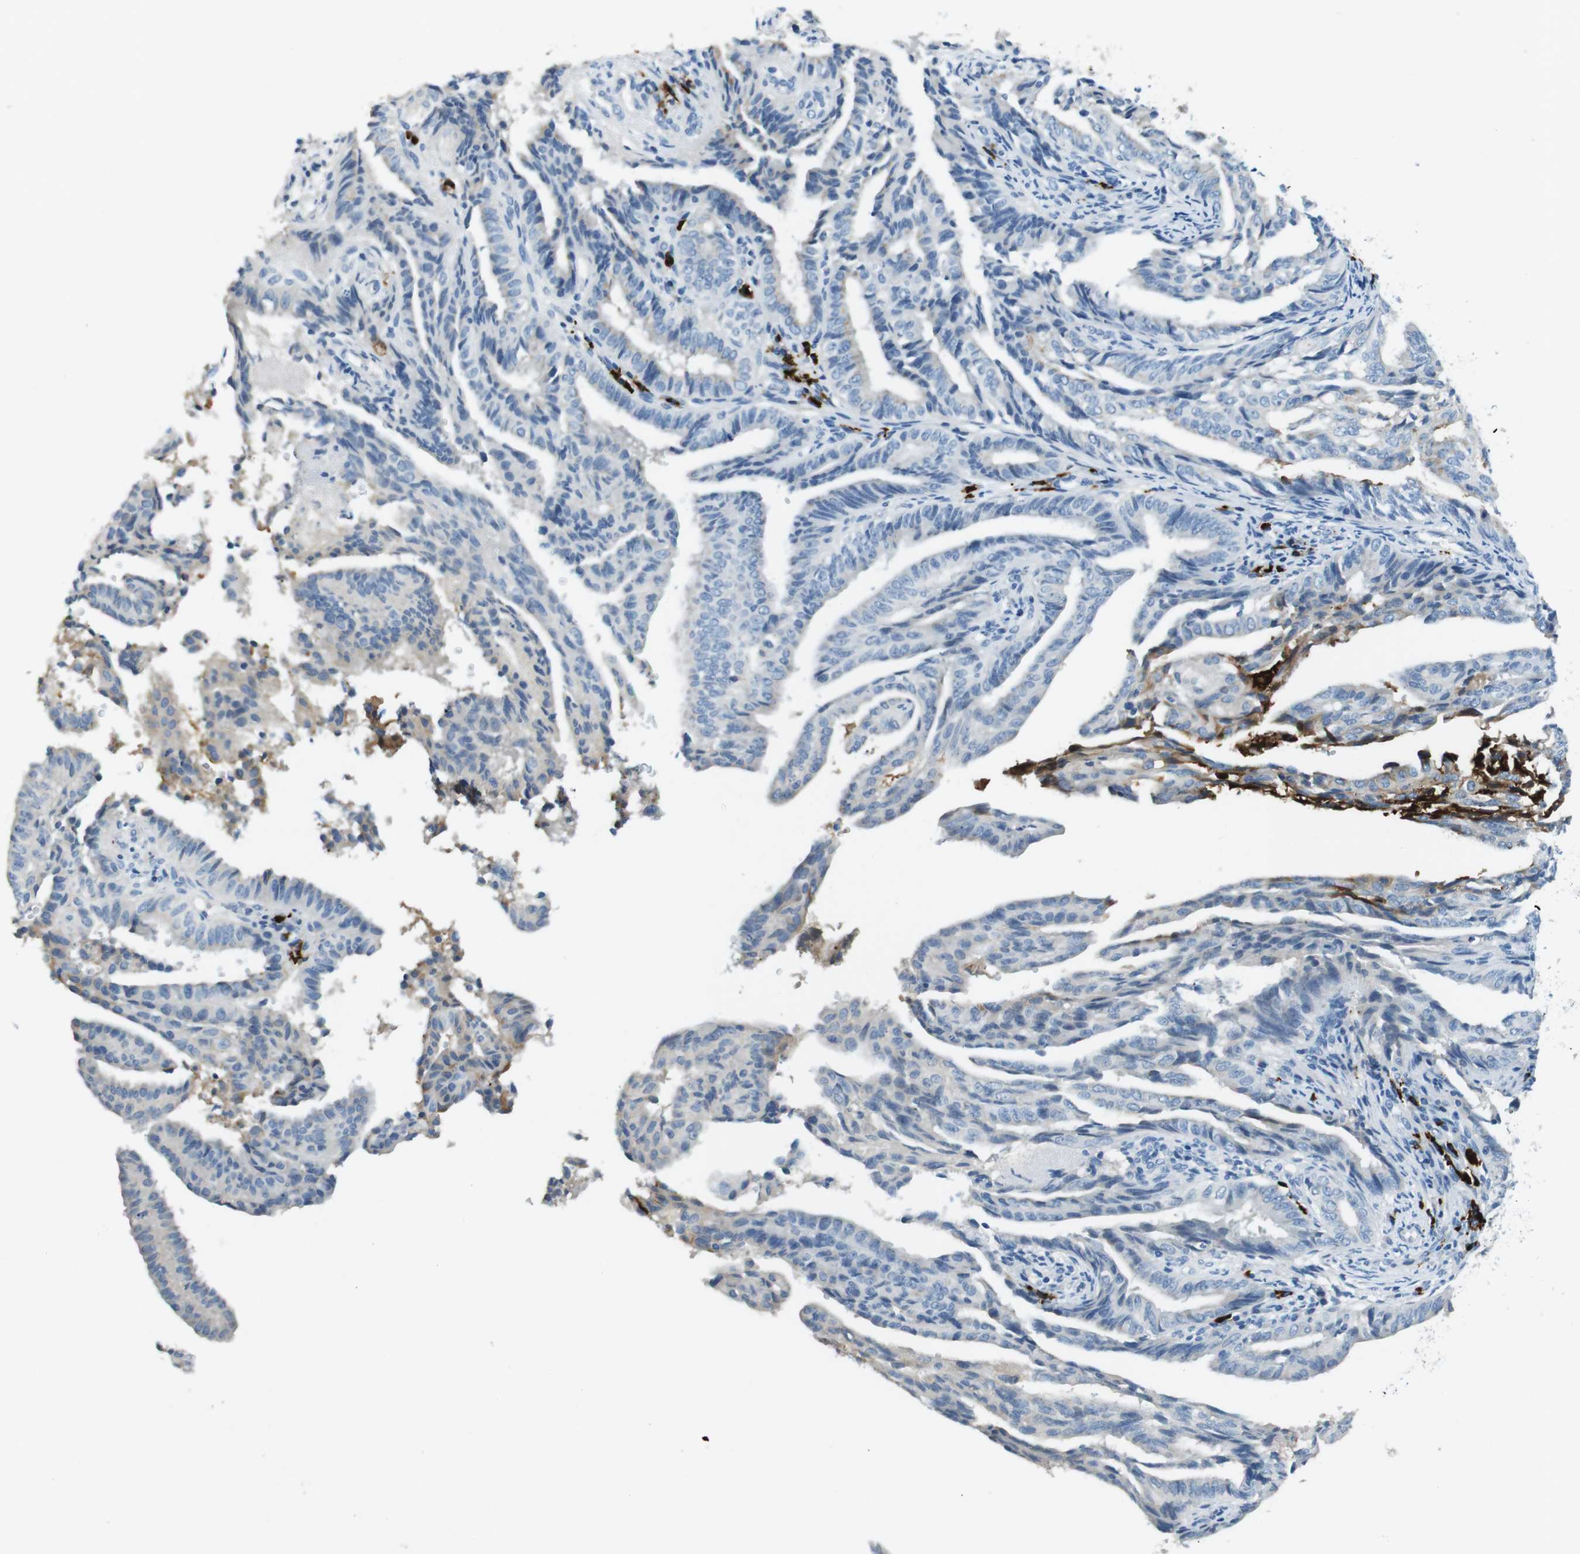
{"staining": {"intensity": "negative", "quantity": "none", "location": "none"}, "tissue": "endometrial cancer", "cell_type": "Tumor cells", "image_type": "cancer", "snomed": [{"axis": "morphology", "description": "Adenocarcinoma, NOS"}, {"axis": "topography", "description": "Endometrium"}], "caption": "DAB (3,3'-diaminobenzidine) immunohistochemical staining of human endometrial adenocarcinoma exhibits no significant staining in tumor cells.", "gene": "SLC35A3", "patient": {"sex": "female", "age": 58}}